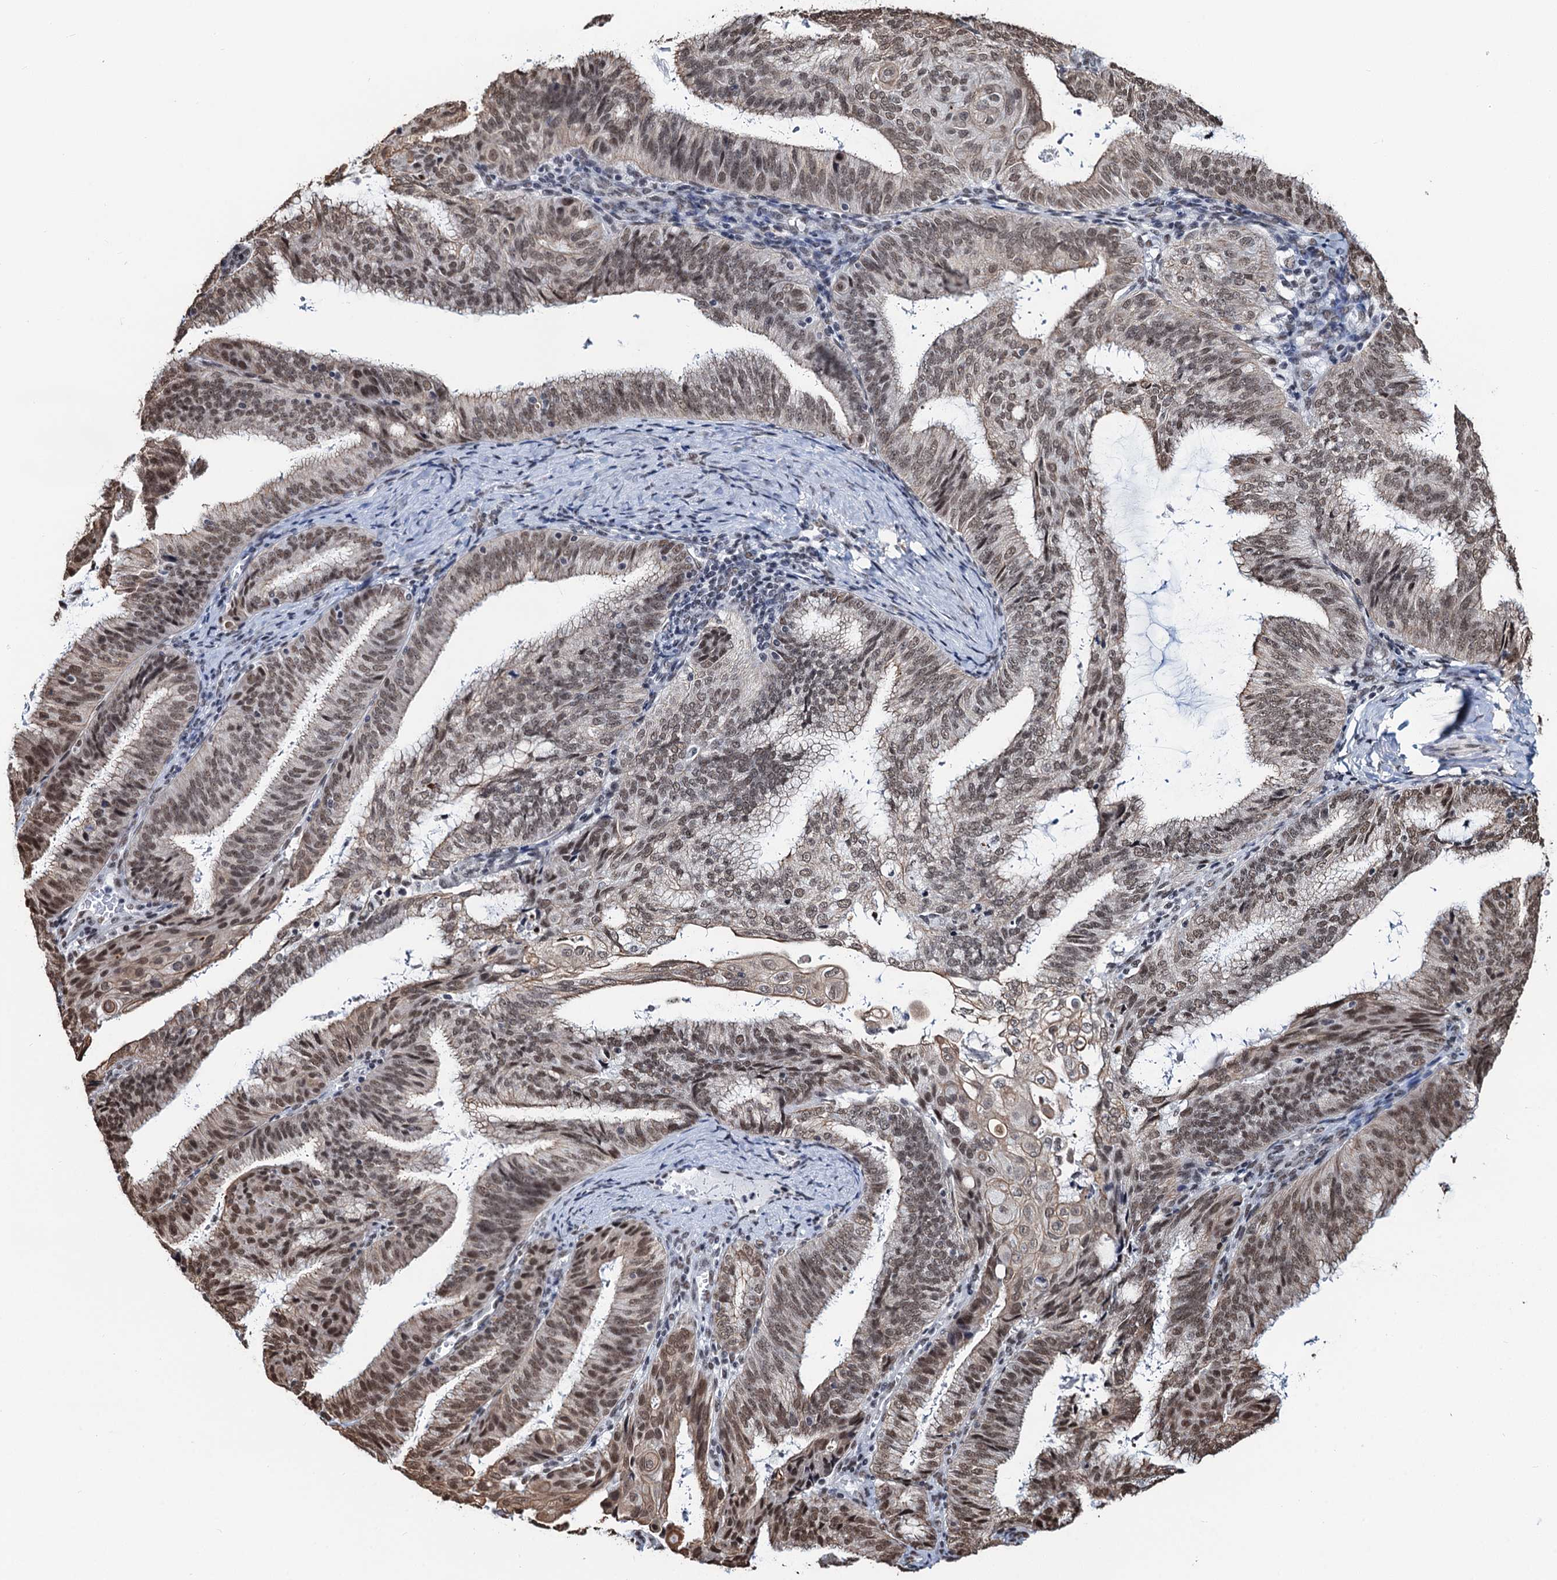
{"staining": {"intensity": "moderate", "quantity": ">75%", "location": "nuclear"}, "tissue": "endometrial cancer", "cell_type": "Tumor cells", "image_type": "cancer", "snomed": [{"axis": "morphology", "description": "Adenocarcinoma, NOS"}, {"axis": "topography", "description": "Endometrium"}], "caption": "This histopathology image reveals immunohistochemistry staining of endometrial cancer (adenocarcinoma), with medium moderate nuclear positivity in about >75% of tumor cells.", "gene": "ZNF609", "patient": {"sex": "female", "age": 49}}